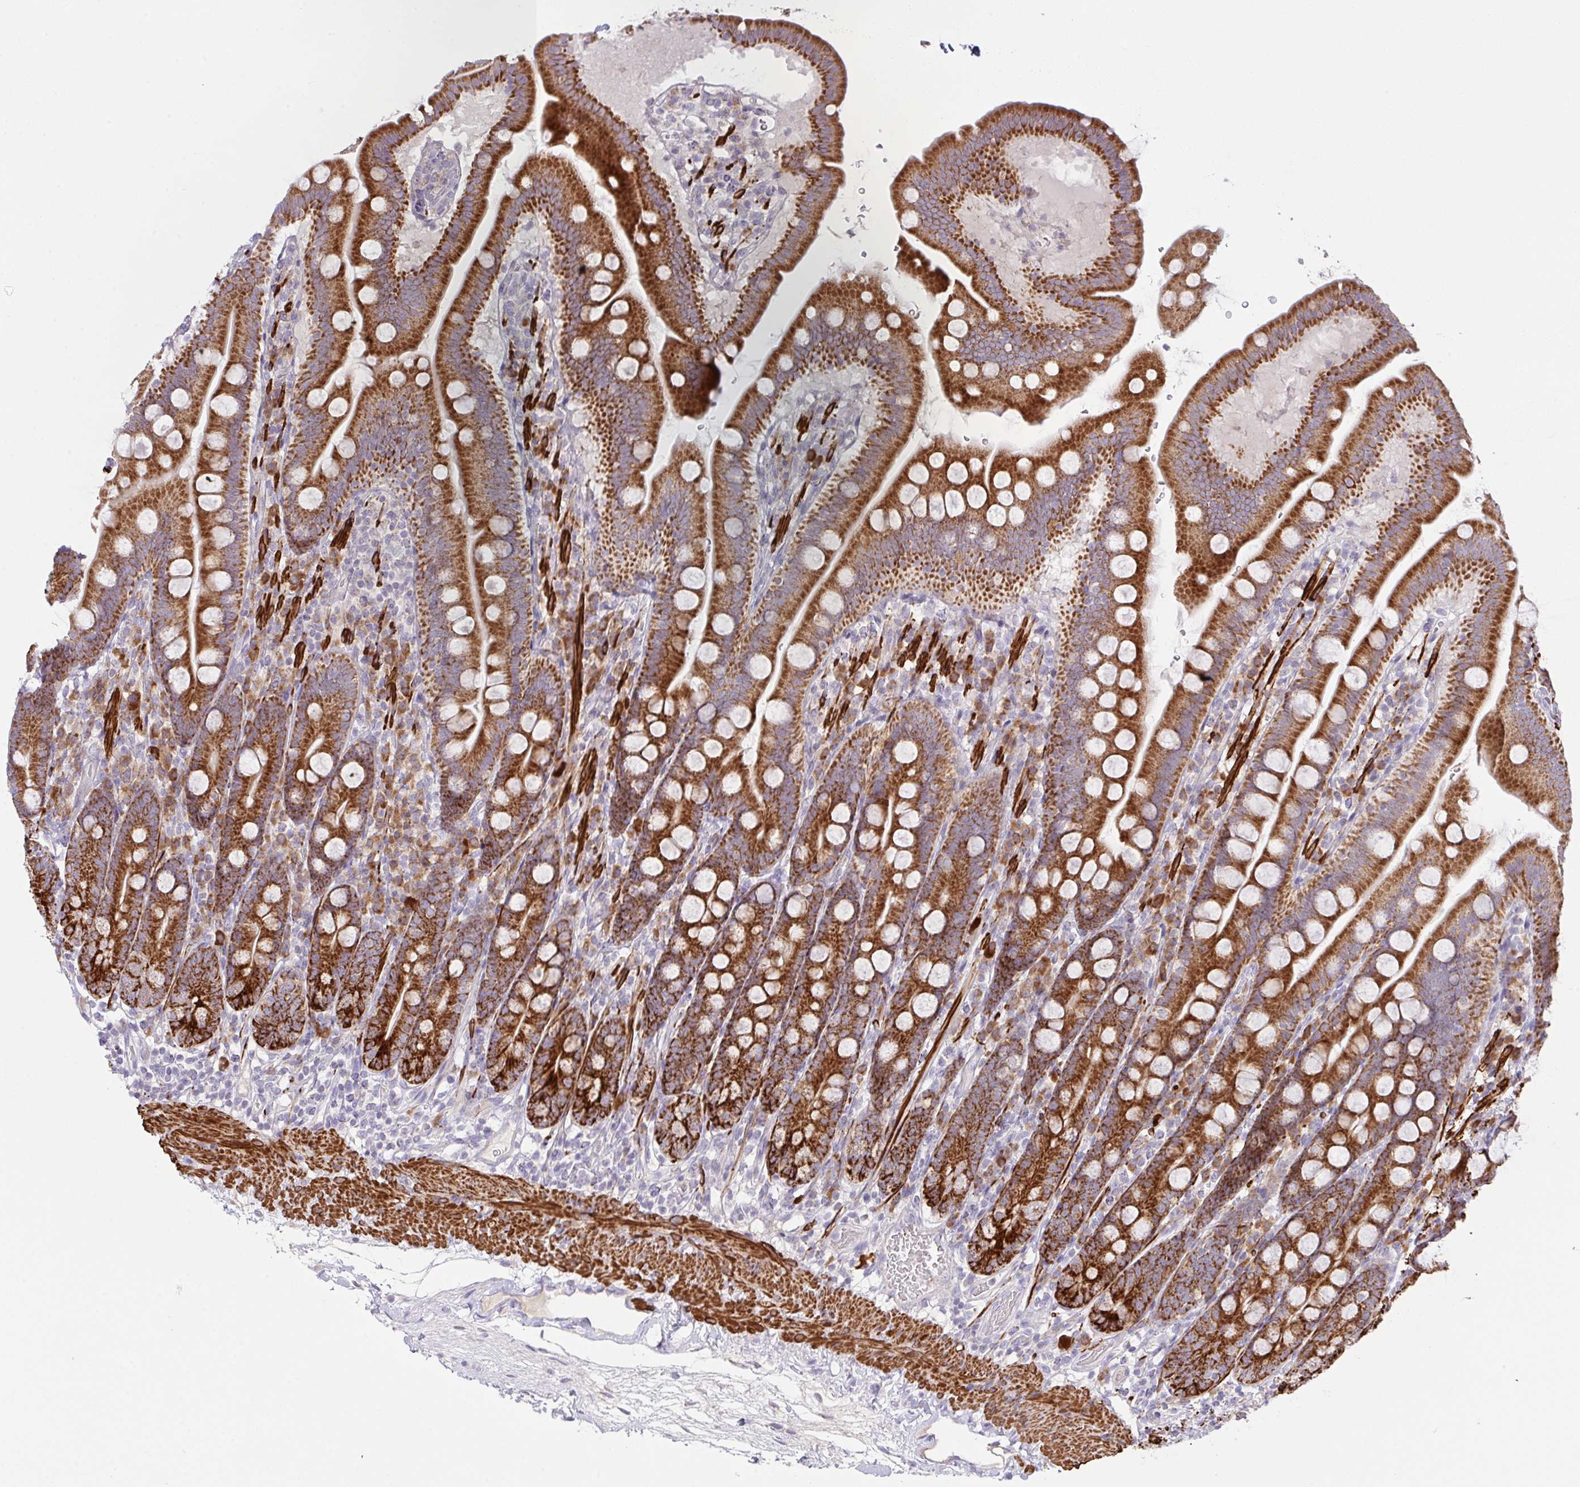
{"staining": {"intensity": "strong", "quantity": ">75%", "location": "cytoplasmic/membranous"}, "tissue": "duodenum", "cell_type": "Glandular cells", "image_type": "normal", "snomed": [{"axis": "morphology", "description": "Normal tissue, NOS"}, {"axis": "topography", "description": "Duodenum"}], "caption": "IHC (DAB) staining of benign duodenum exhibits strong cytoplasmic/membranous protein staining in approximately >75% of glandular cells. (DAB (3,3'-diaminobenzidine) IHC, brown staining for protein, blue staining for nuclei).", "gene": "CHDH", "patient": {"sex": "female", "age": 67}}